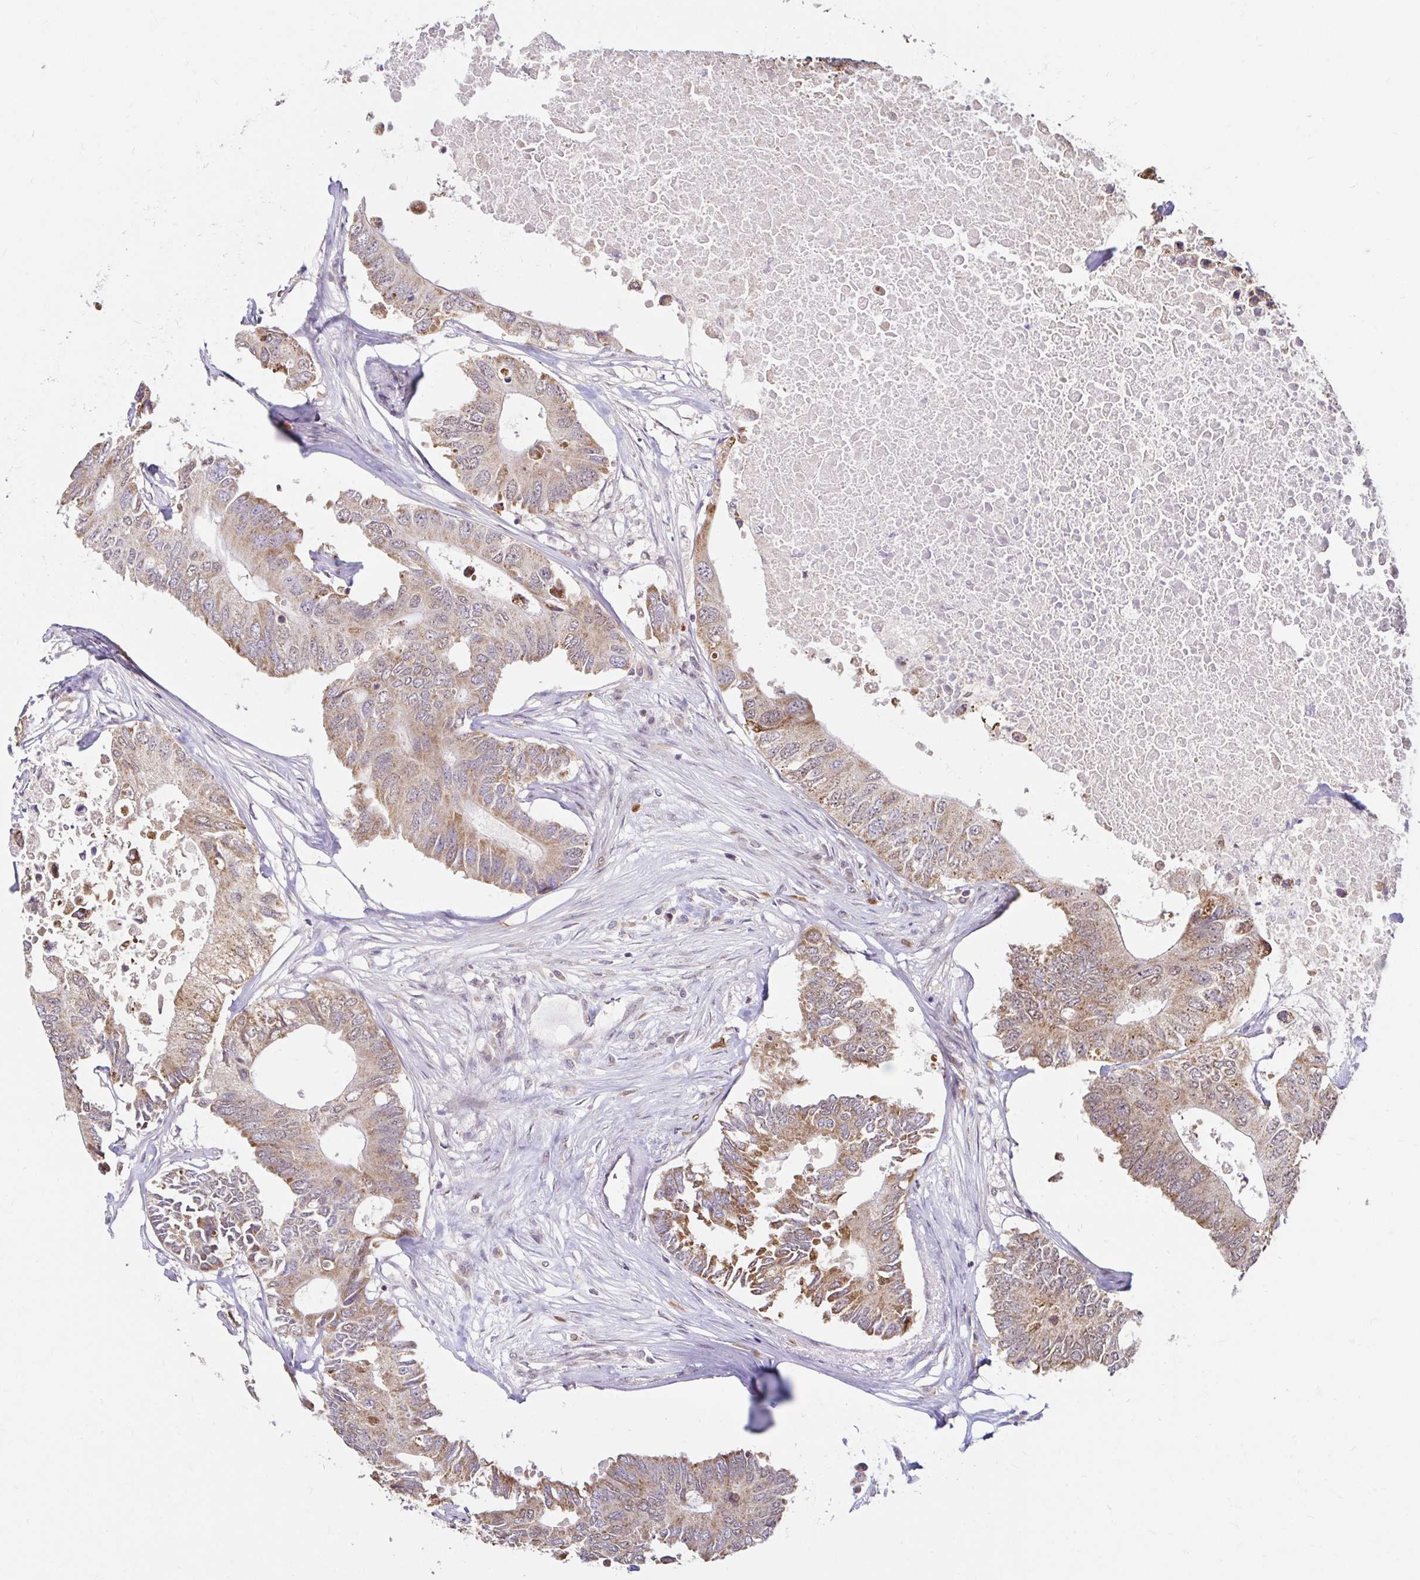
{"staining": {"intensity": "moderate", "quantity": "25%-75%", "location": "cytoplasmic/membranous"}, "tissue": "colorectal cancer", "cell_type": "Tumor cells", "image_type": "cancer", "snomed": [{"axis": "morphology", "description": "Adenocarcinoma, NOS"}, {"axis": "topography", "description": "Colon"}], "caption": "Immunohistochemistry (IHC) of human colorectal cancer (adenocarcinoma) exhibits medium levels of moderate cytoplasmic/membranous expression in approximately 25%-75% of tumor cells.", "gene": "TIMM50", "patient": {"sex": "male", "age": 71}}